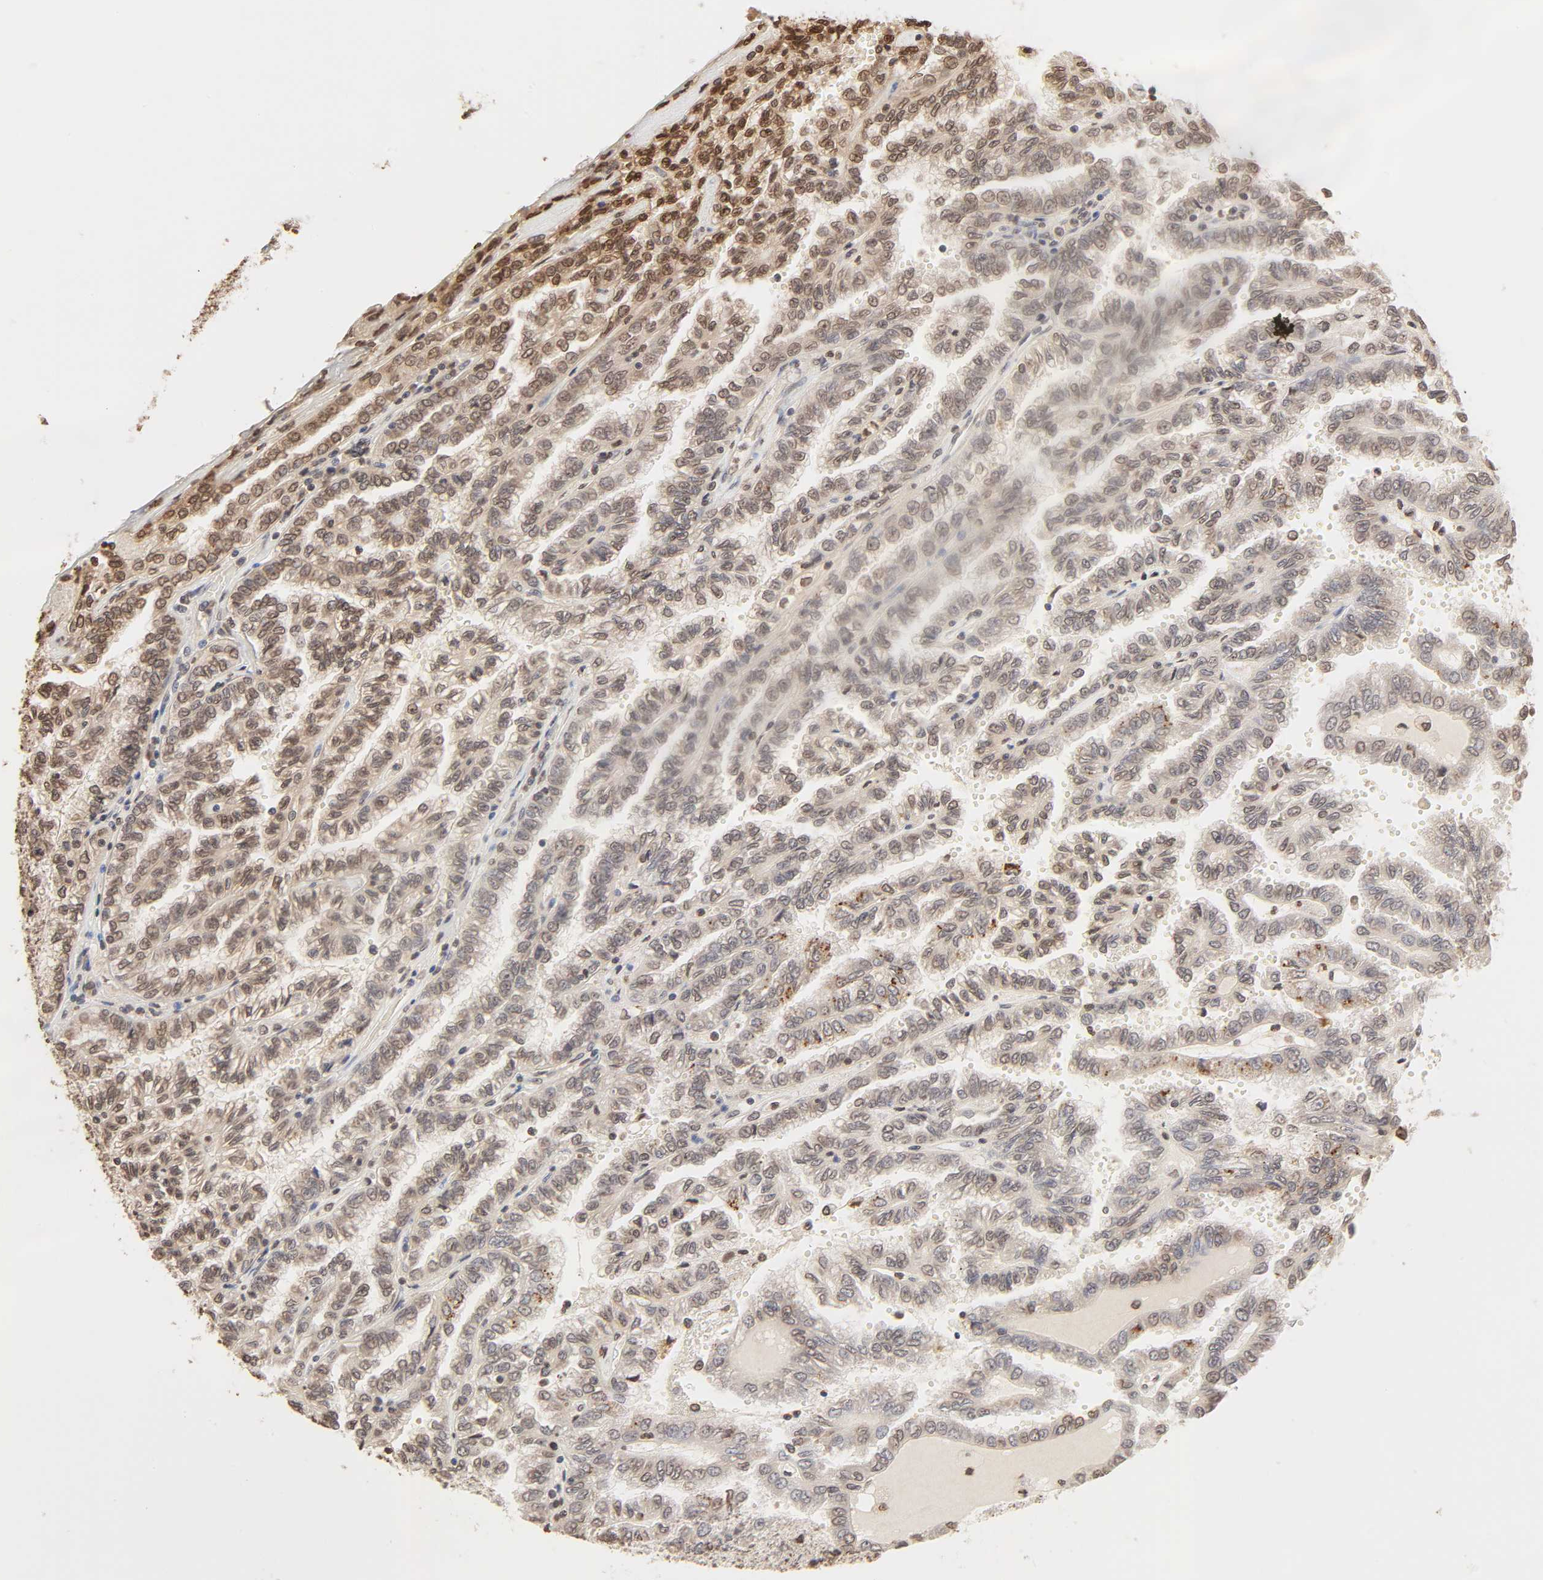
{"staining": {"intensity": "moderate", "quantity": "25%-75%", "location": "cytoplasmic/membranous,nuclear"}, "tissue": "renal cancer", "cell_type": "Tumor cells", "image_type": "cancer", "snomed": [{"axis": "morphology", "description": "Inflammation, NOS"}, {"axis": "morphology", "description": "Adenocarcinoma, NOS"}, {"axis": "topography", "description": "Kidney"}], "caption": "Immunohistochemistry (IHC) of human renal adenocarcinoma demonstrates medium levels of moderate cytoplasmic/membranous and nuclear staining in about 25%-75% of tumor cells. (DAB IHC with brightfield microscopy, high magnification).", "gene": "TBL1X", "patient": {"sex": "male", "age": 68}}